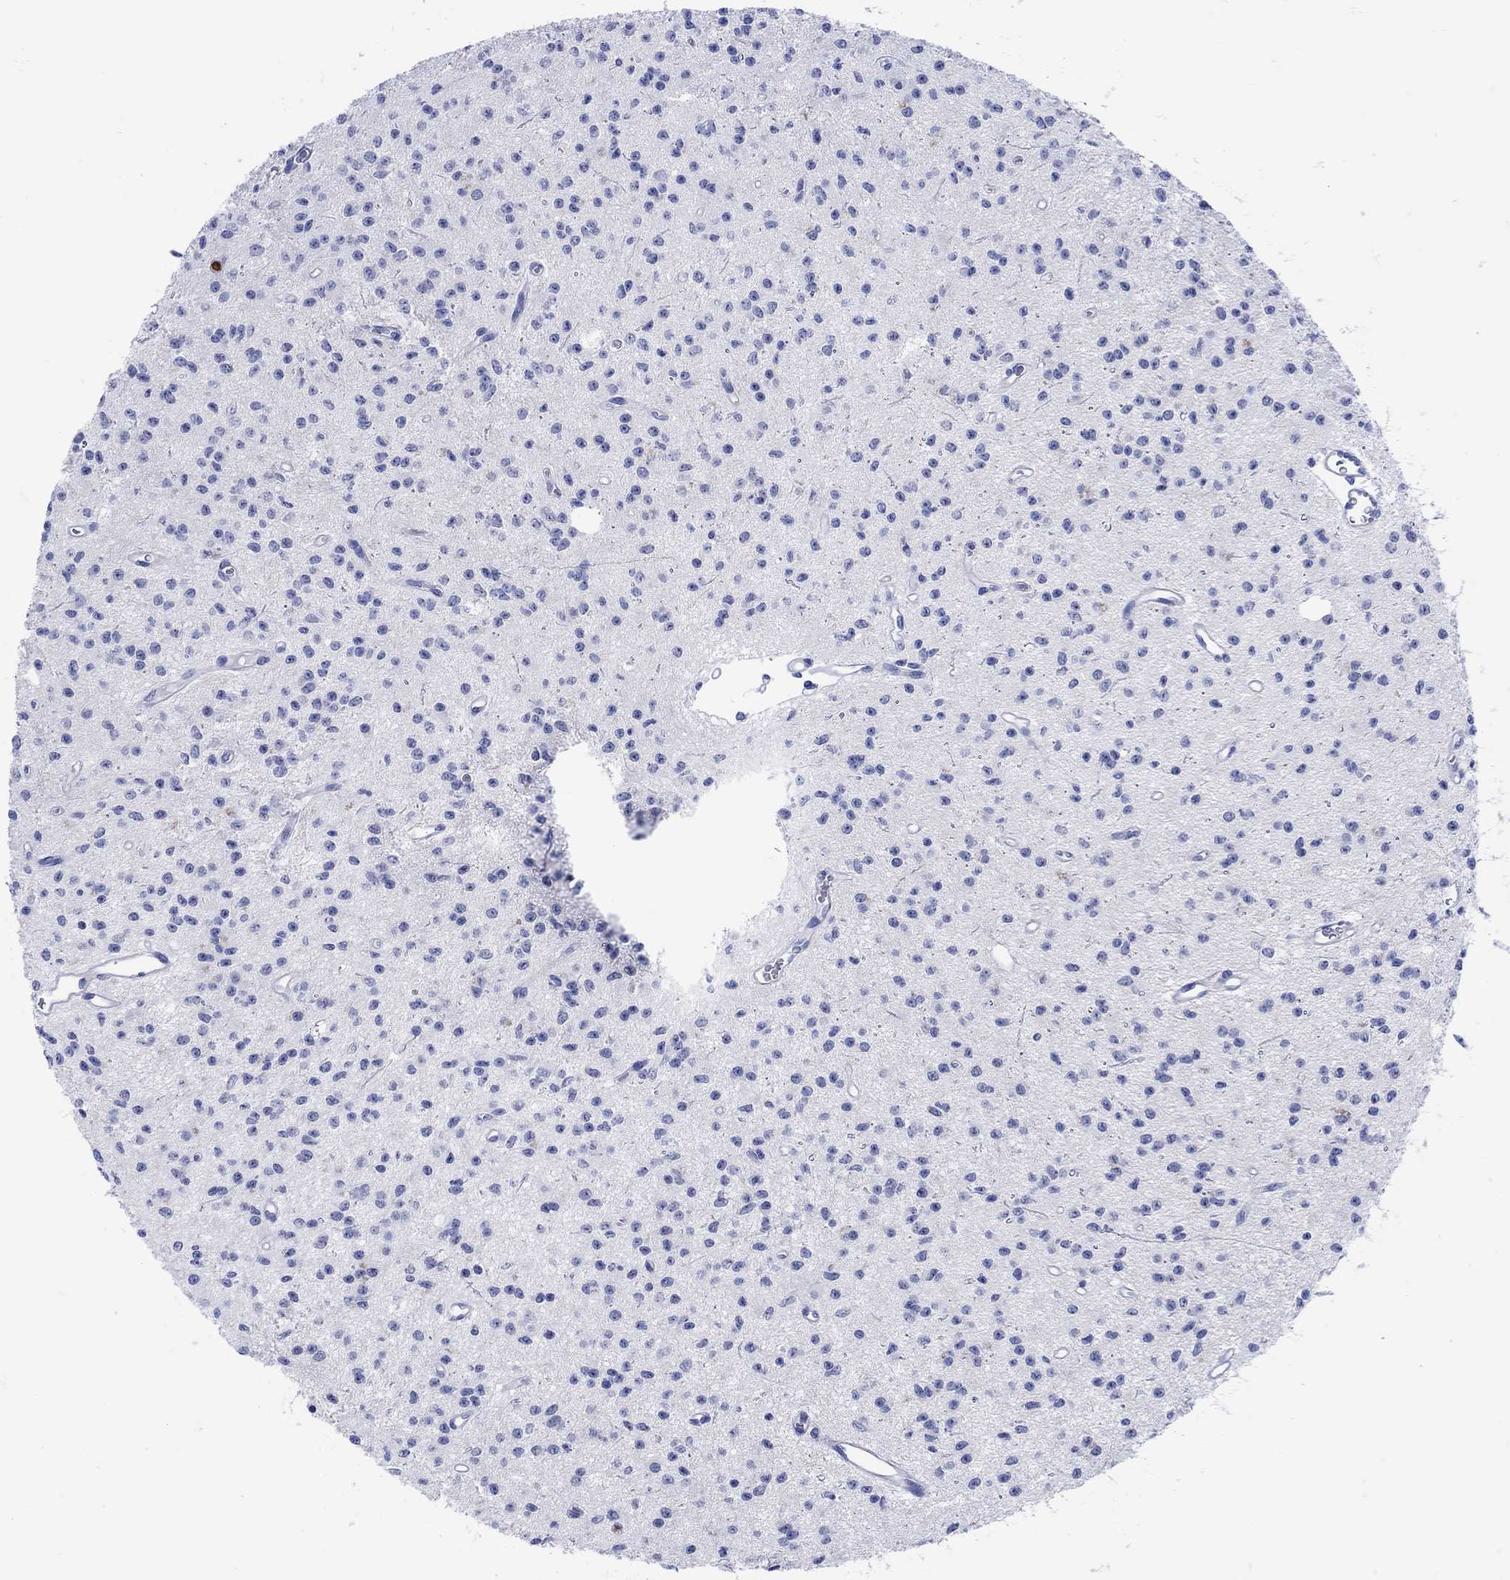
{"staining": {"intensity": "negative", "quantity": "none", "location": "none"}, "tissue": "glioma", "cell_type": "Tumor cells", "image_type": "cancer", "snomed": [{"axis": "morphology", "description": "Glioma, malignant, Low grade"}, {"axis": "topography", "description": "Brain"}], "caption": "An IHC histopathology image of glioma is shown. There is no staining in tumor cells of glioma.", "gene": "LINGO3", "patient": {"sex": "female", "age": 45}}